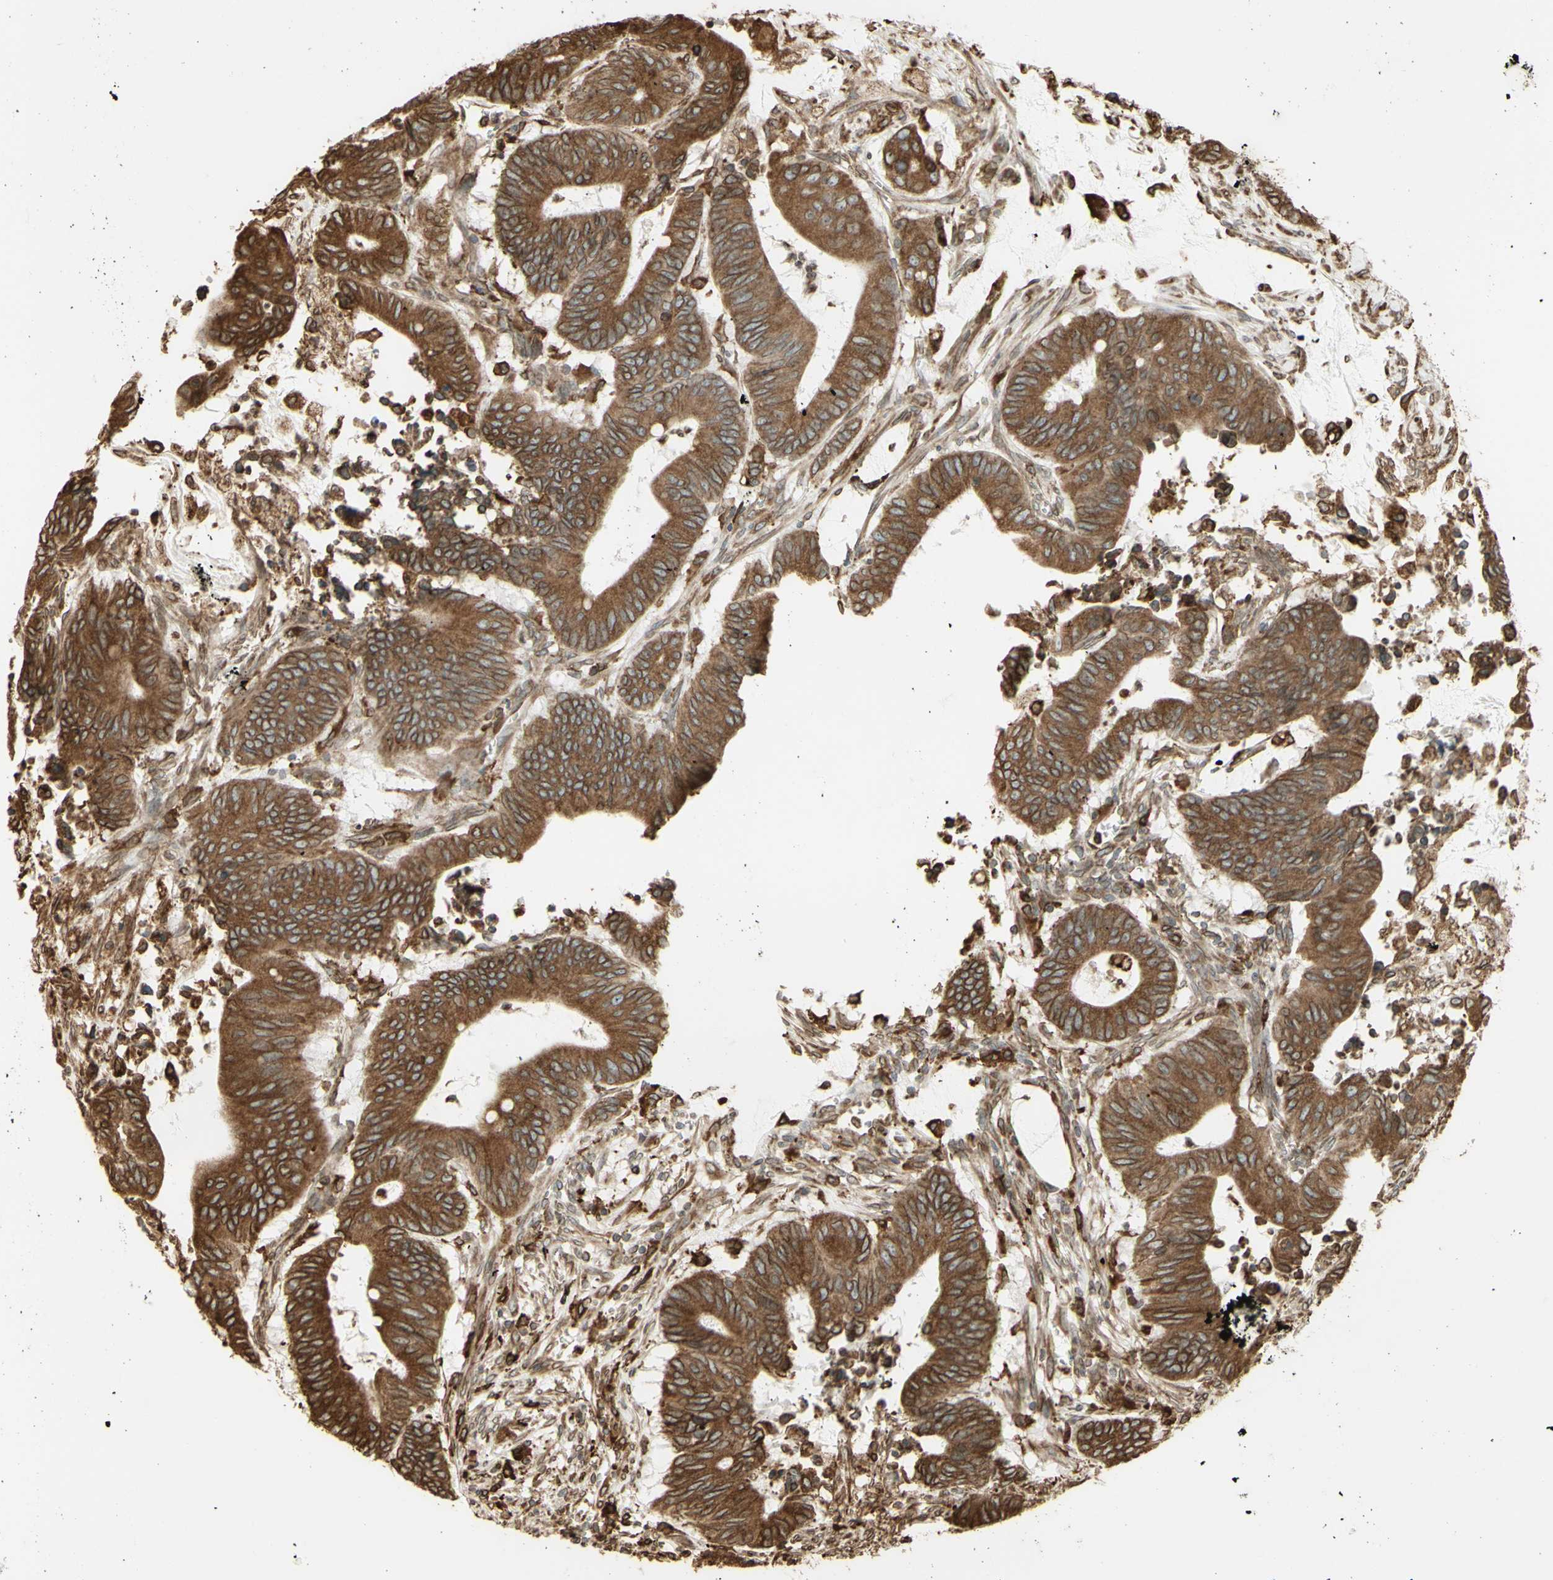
{"staining": {"intensity": "moderate", "quantity": ">75%", "location": "cytoplasmic/membranous"}, "tissue": "colorectal cancer", "cell_type": "Tumor cells", "image_type": "cancer", "snomed": [{"axis": "morphology", "description": "Adenocarcinoma, NOS"}, {"axis": "topography", "description": "Colon"}], "caption": "A histopathology image of colorectal adenocarcinoma stained for a protein reveals moderate cytoplasmic/membranous brown staining in tumor cells.", "gene": "CANX", "patient": {"sex": "male", "age": 45}}